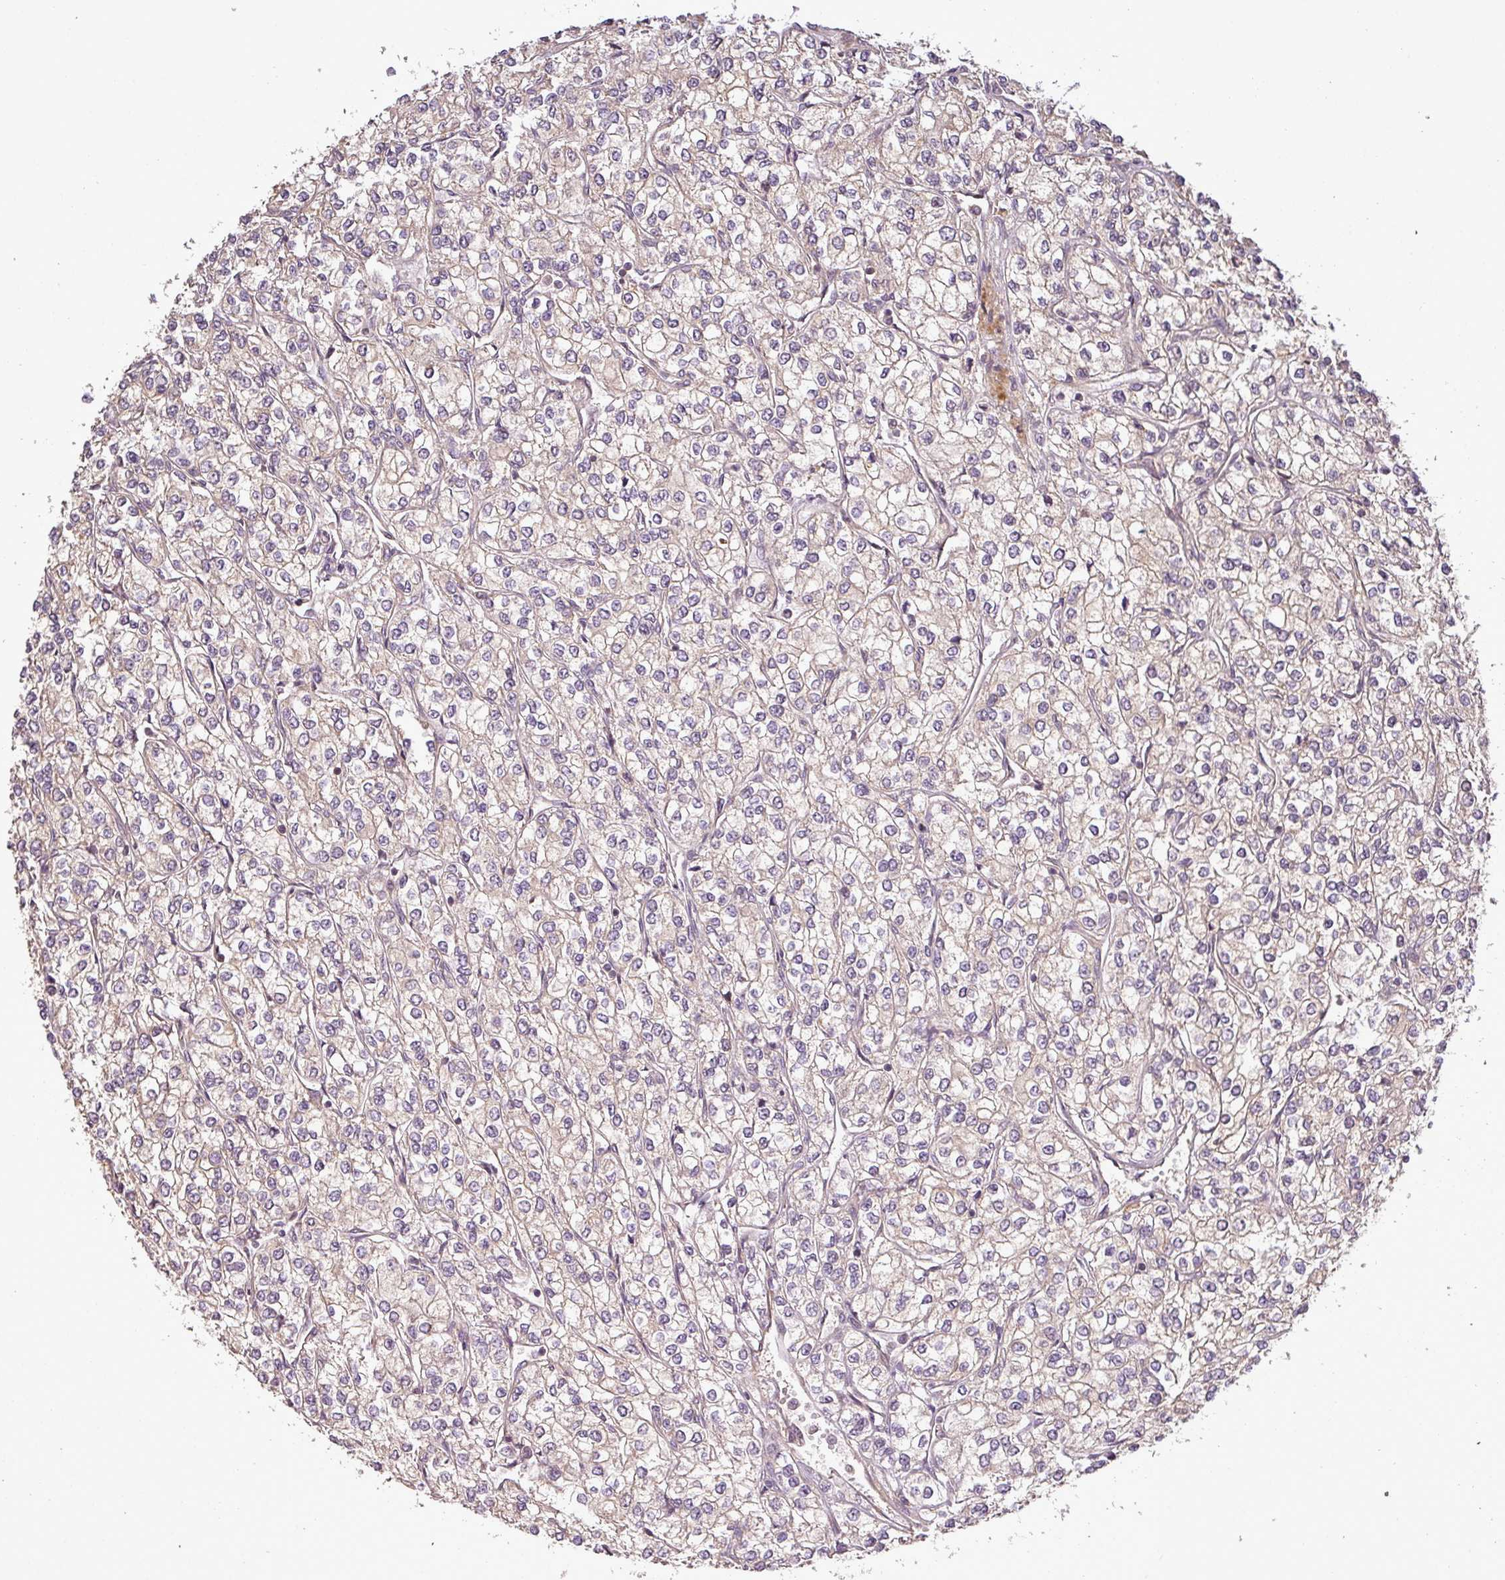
{"staining": {"intensity": "weak", "quantity": "<25%", "location": "cytoplasmic/membranous"}, "tissue": "renal cancer", "cell_type": "Tumor cells", "image_type": "cancer", "snomed": [{"axis": "morphology", "description": "Adenocarcinoma, NOS"}, {"axis": "topography", "description": "Kidney"}], "caption": "DAB (3,3'-diaminobenzidine) immunohistochemical staining of human adenocarcinoma (renal) demonstrates no significant positivity in tumor cells.", "gene": "FAIM", "patient": {"sex": "male", "age": 80}}